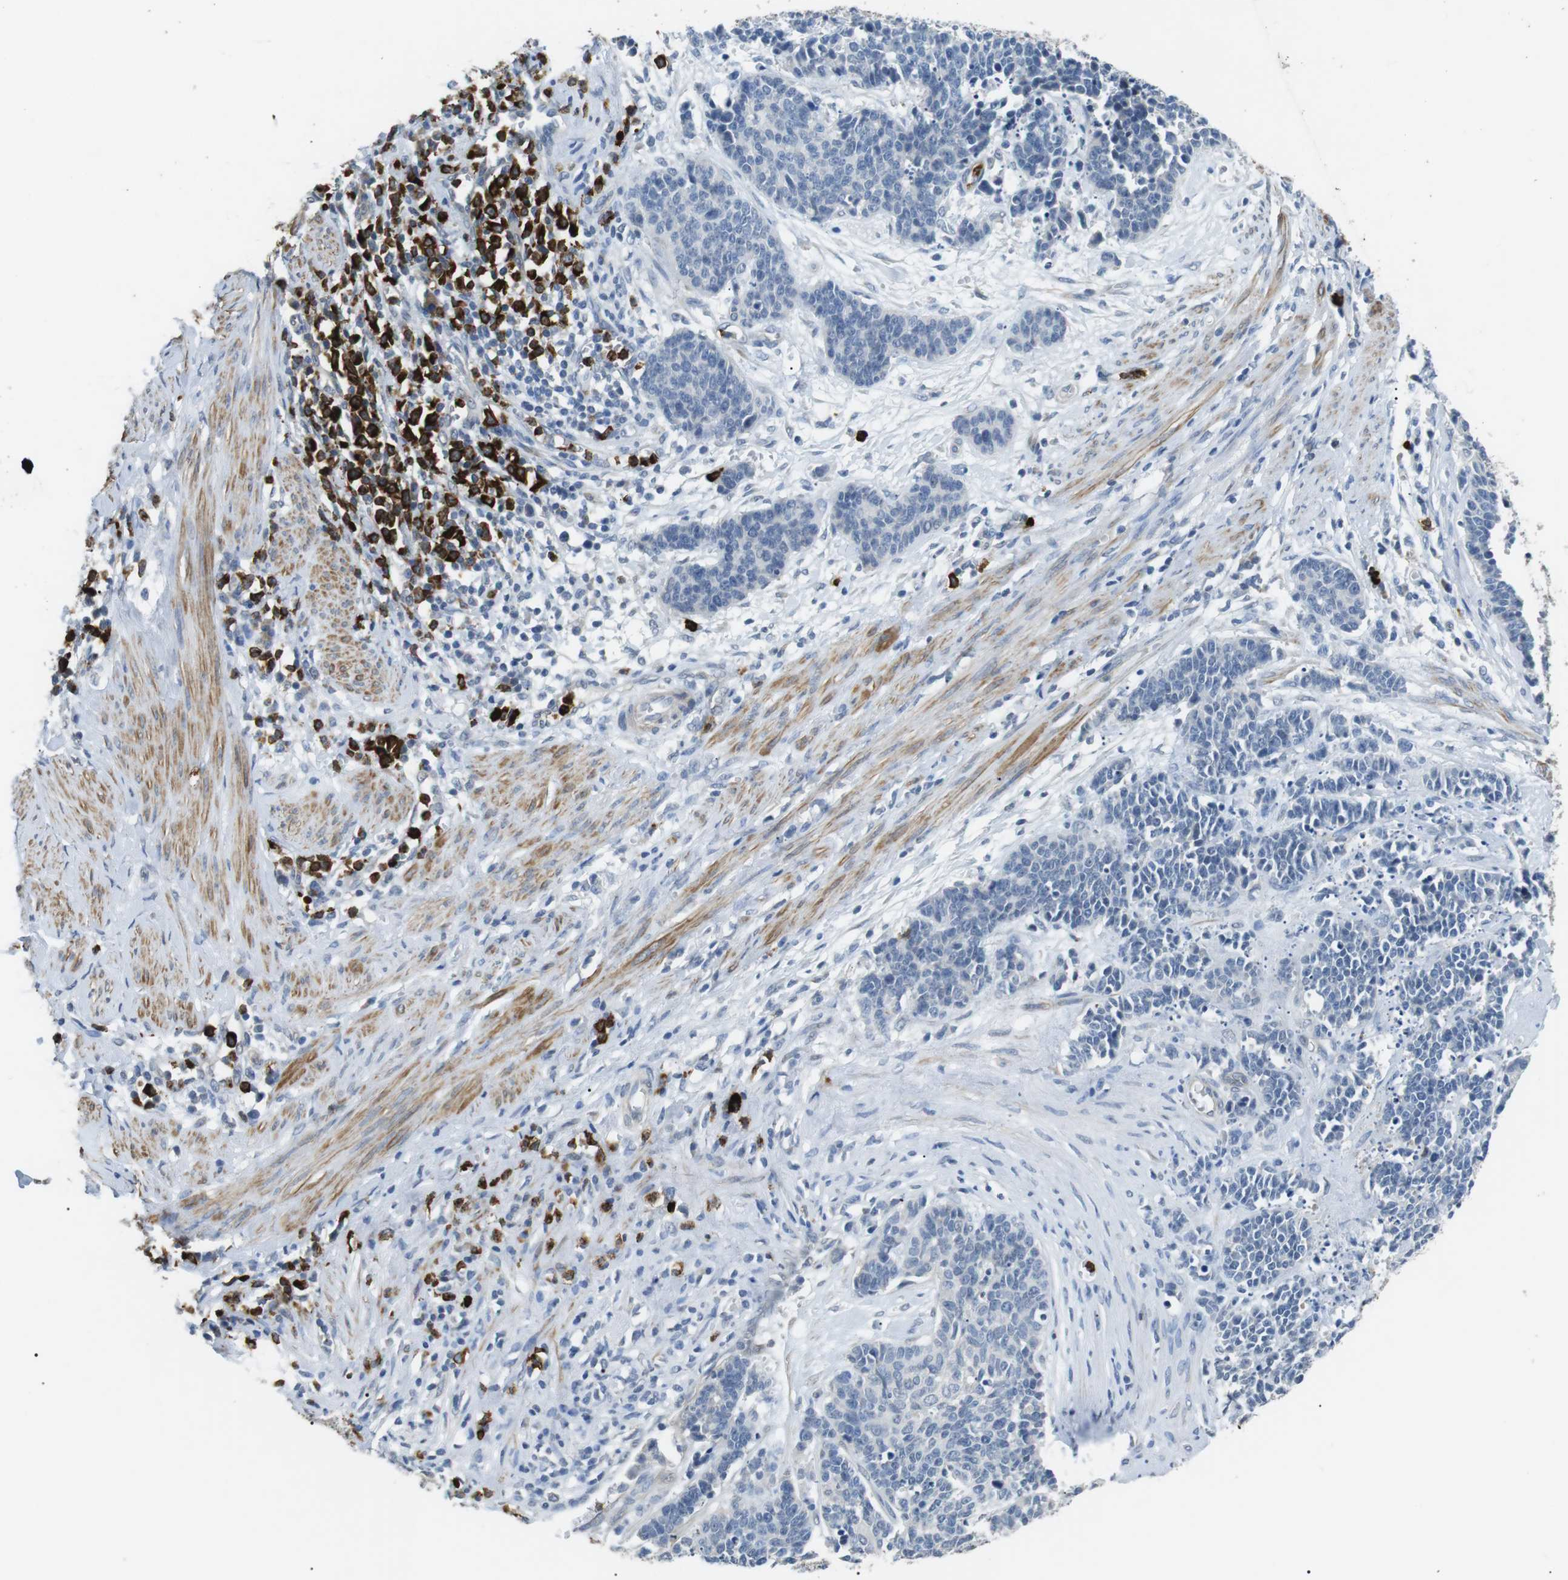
{"staining": {"intensity": "negative", "quantity": "none", "location": "none"}, "tissue": "cervical cancer", "cell_type": "Tumor cells", "image_type": "cancer", "snomed": [{"axis": "morphology", "description": "Squamous cell carcinoma, NOS"}, {"axis": "topography", "description": "Cervix"}], "caption": "High magnification brightfield microscopy of cervical cancer stained with DAB (3,3'-diaminobenzidine) (brown) and counterstained with hematoxylin (blue): tumor cells show no significant positivity. (Stains: DAB (3,3'-diaminobenzidine) IHC with hematoxylin counter stain, Microscopy: brightfield microscopy at high magnification).", "gene": "GZMM", "patient": {"sex": "female", "age": 35}}